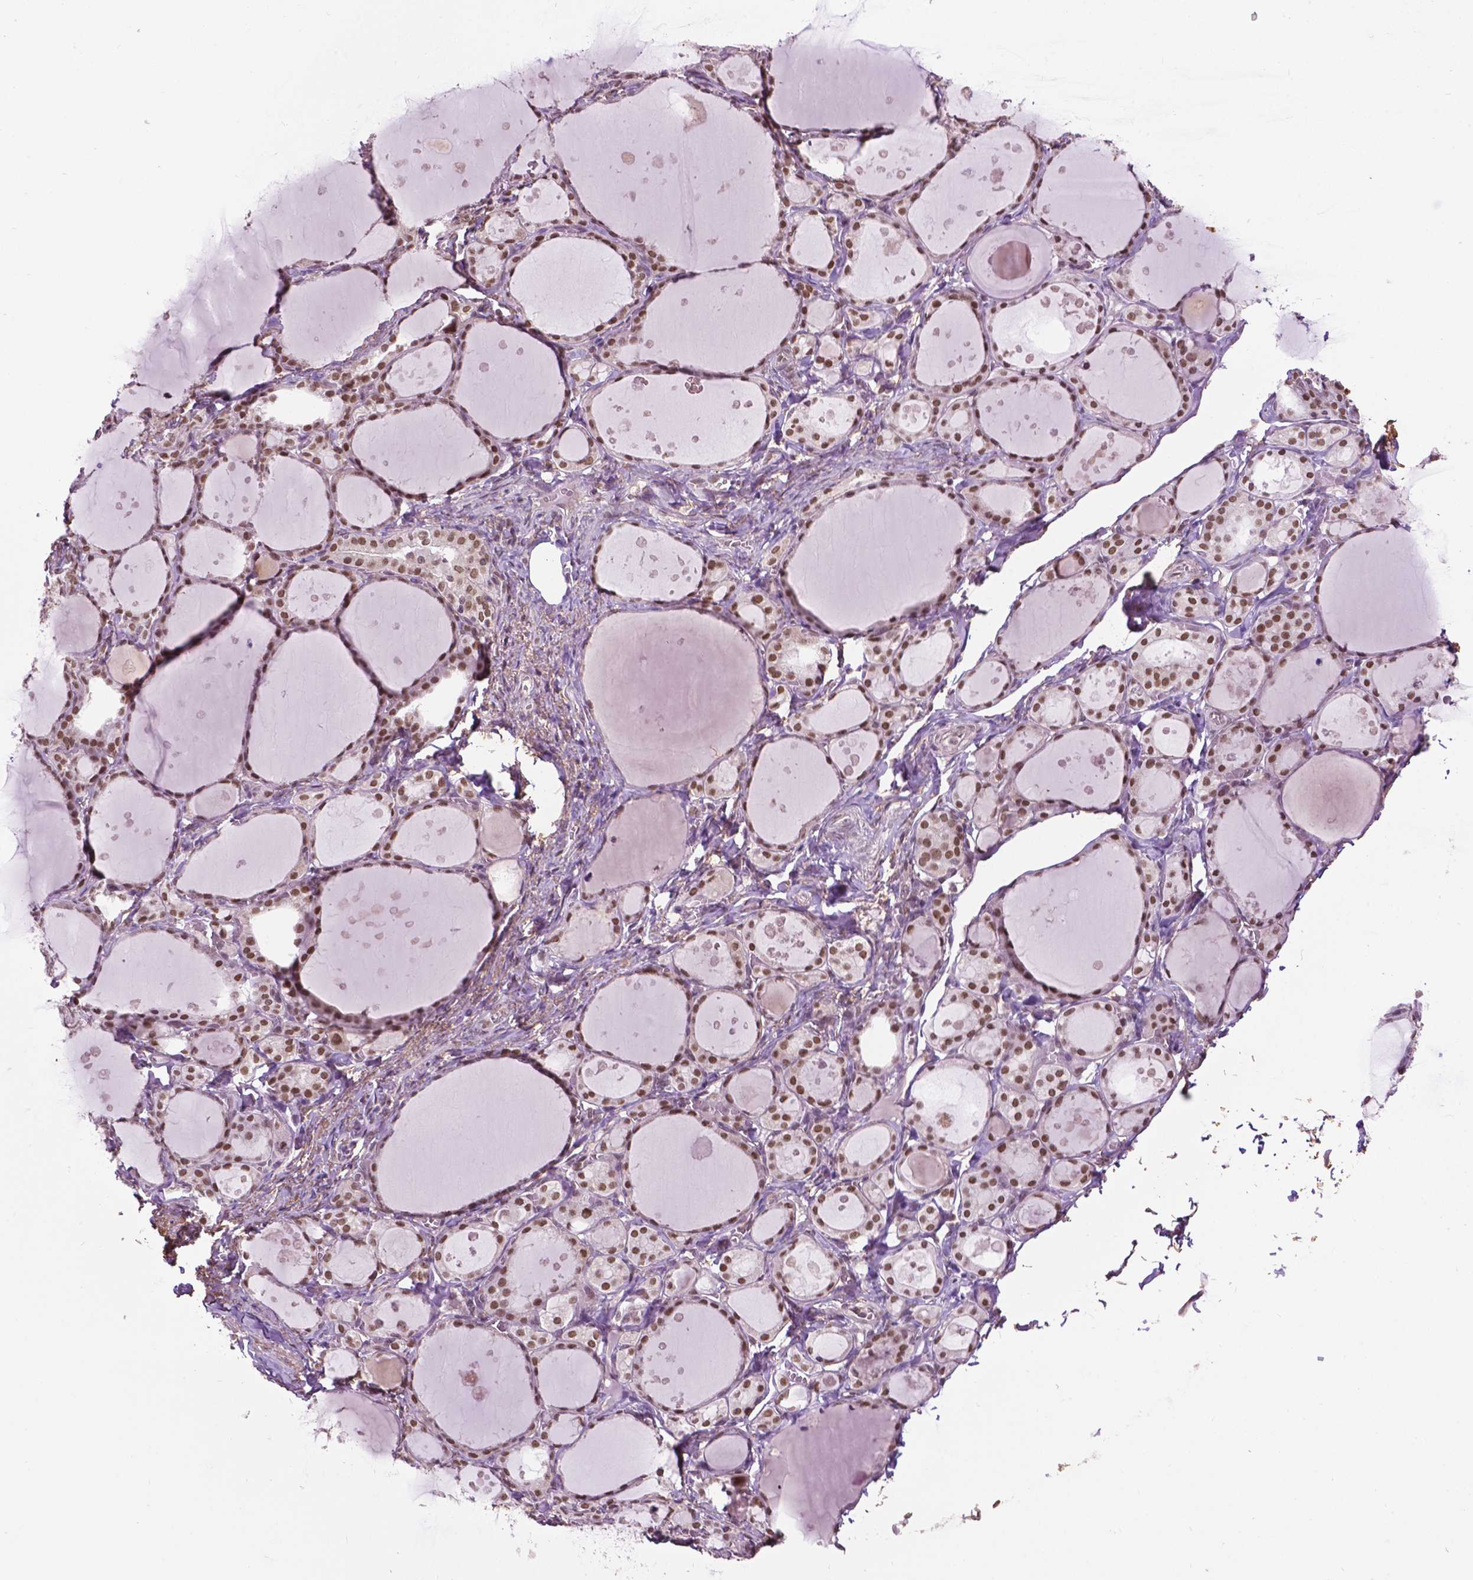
{"staining": {"intensity": "moderate", "quantity": ">75%", "location": "nuclear"}, "tissue": "thyroid gland", "cell_type": "Glandular cells", "image_type": "normal", "snomed": [{"axis": "morphology", "description": "Normal tissue, NOS"}, {"axis": "topography", "description": "Thyroid gland"}], "caption": "Immunohistochemistry (DAB) staining of unremarkable human thyroid gland shows moderate nuclear protein staining in about >75% of glandular cells.", "gene": "UBQLN4", "patient": {"sex": "male", "age": 68}}